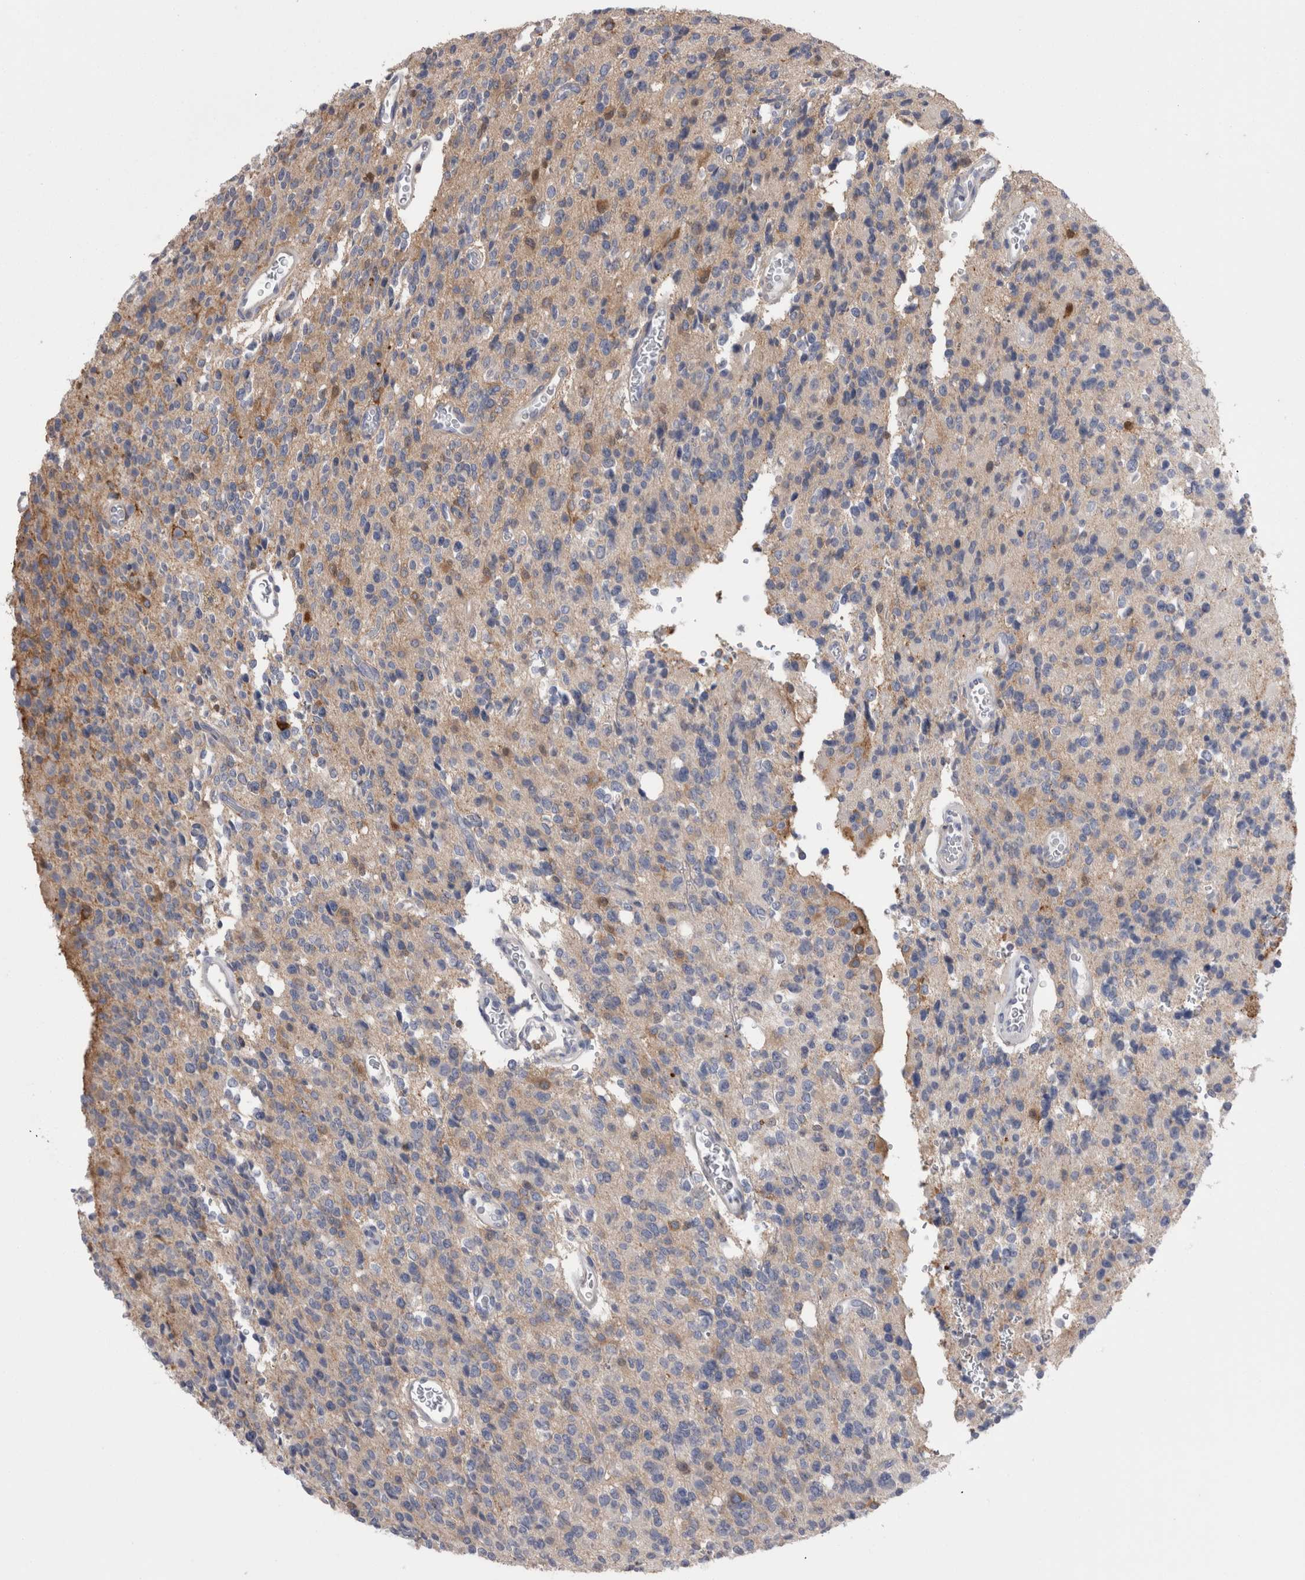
{"staining": {"intensity": "moderate", "quantity": "<25%", "location": "cytoplasmic/membranous"}, "tissue": "glioma", "cell_type": "Tumor cells", "image_type": "cancer", "snomed": [{"axis": "morphology", "description": "Glioma, malignant, High grade"}, {"axis": "topography", "description": "Brain"}], "caption": "Immunohistochemistry (IHC) staining of glioma, which displays low levels of moderate cytoplasmic/membranous expression in about <25% of tumor cells indicating moderate cytoplasmic/membranous protein staining. The staining was performed using DAB (brown) for protein detection and nuclei were counterstained in hematoxylin (blue).", "gene": "DCTN6", "patient": {"sex": "male", "age": 34}}